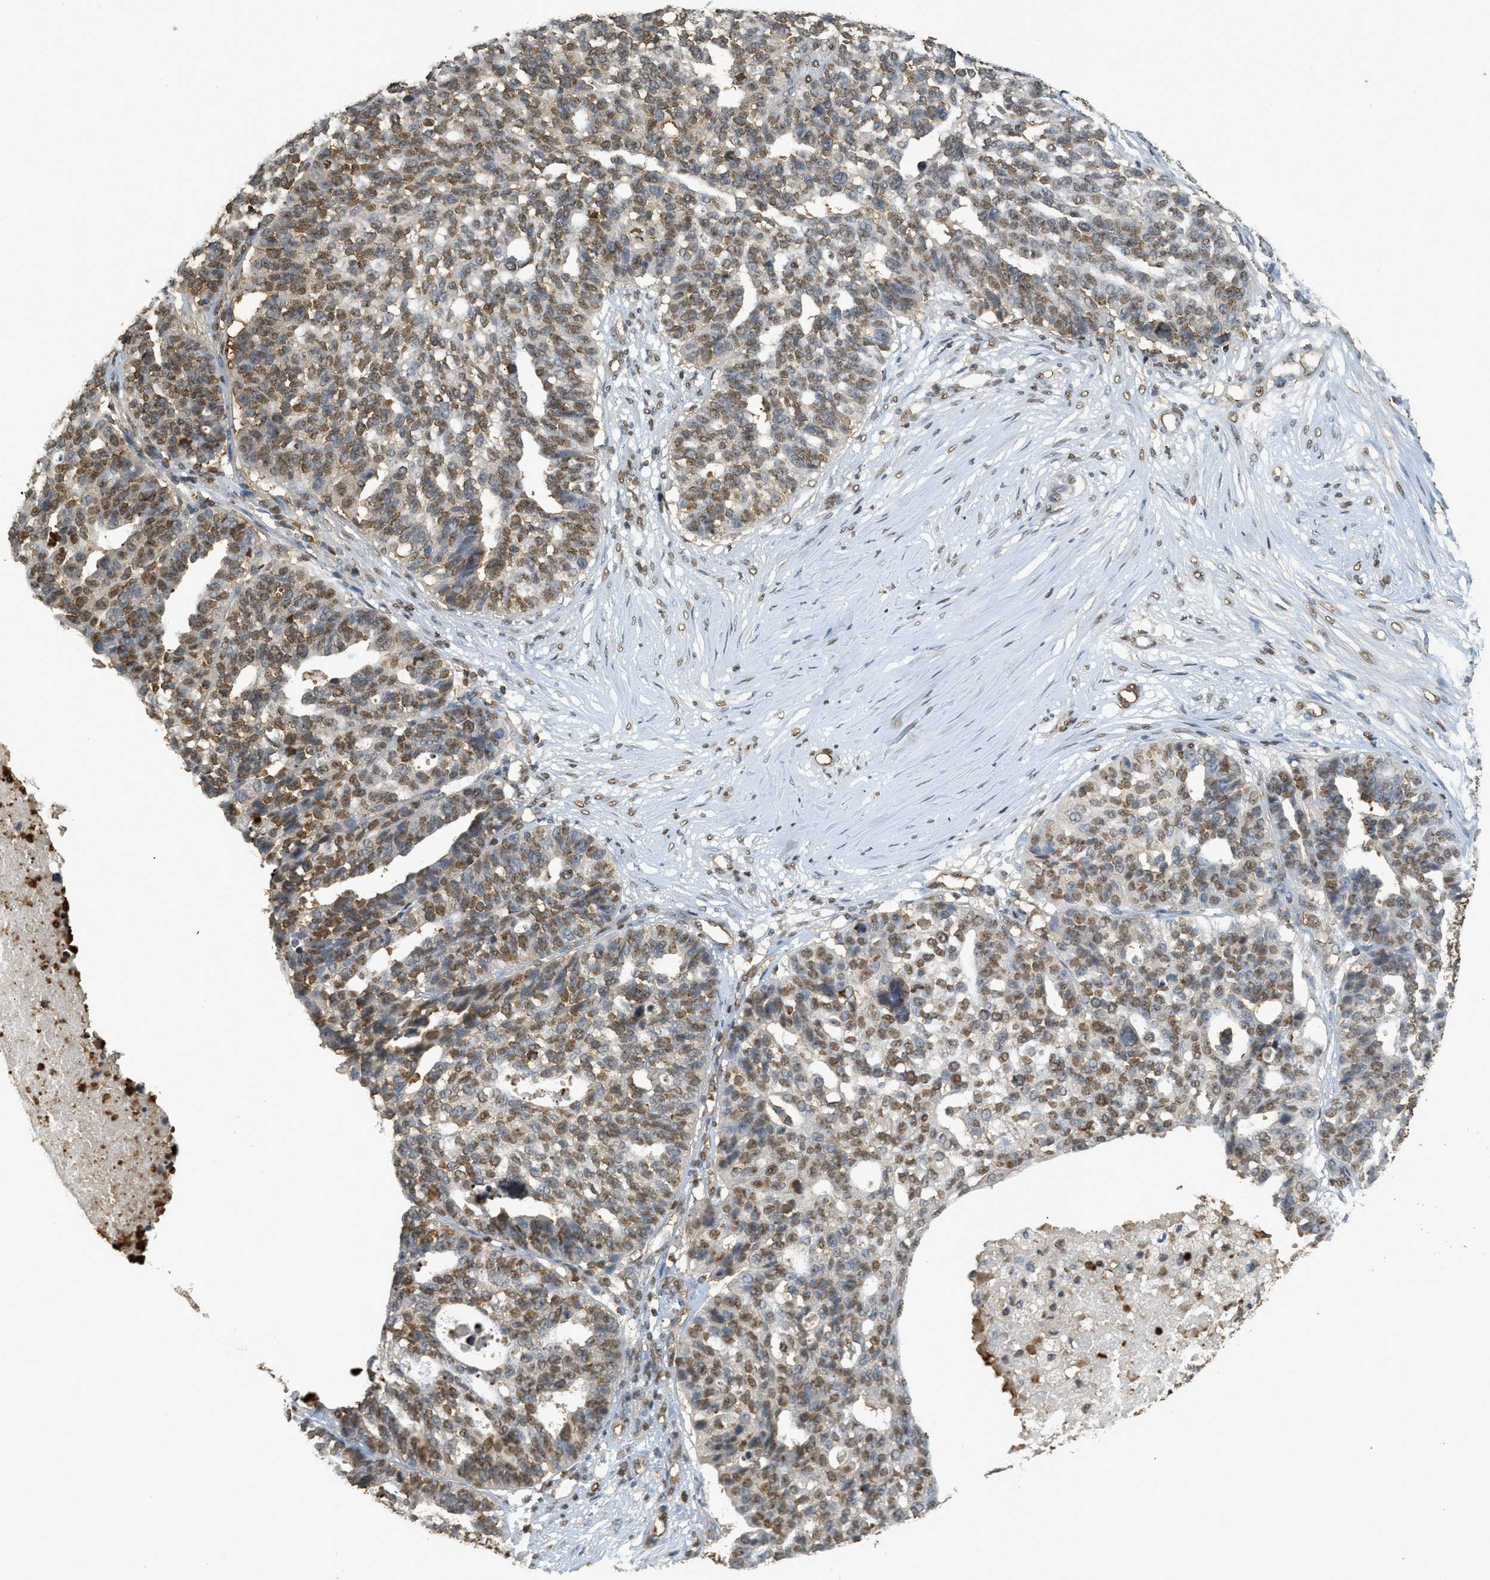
{"staining": {"intensity": "moderate", "quantity": "25%-75%", "location": "nuclear"}, "tissue": "ovarian cancer", "cell_type": "Tumor cells", "image_type": "cancer", "snomed": [{"axis": "morphology", "description": "Cystadenocarcinoma, serous, NOS"}, {"axis": "topography", "description": "Ovary"}], "caption": "A brown stain highlights moderate nuclear staining of a protein in ovarian cancer (serous cystadenocarcinoma) tumor cells. (DAB (3,3'-diaminobenzidine) IHC, brown staining for protein, blue staining for nuclei).", "gene": "NR5A2", "patient": {"sex": "female", "age": 59}}